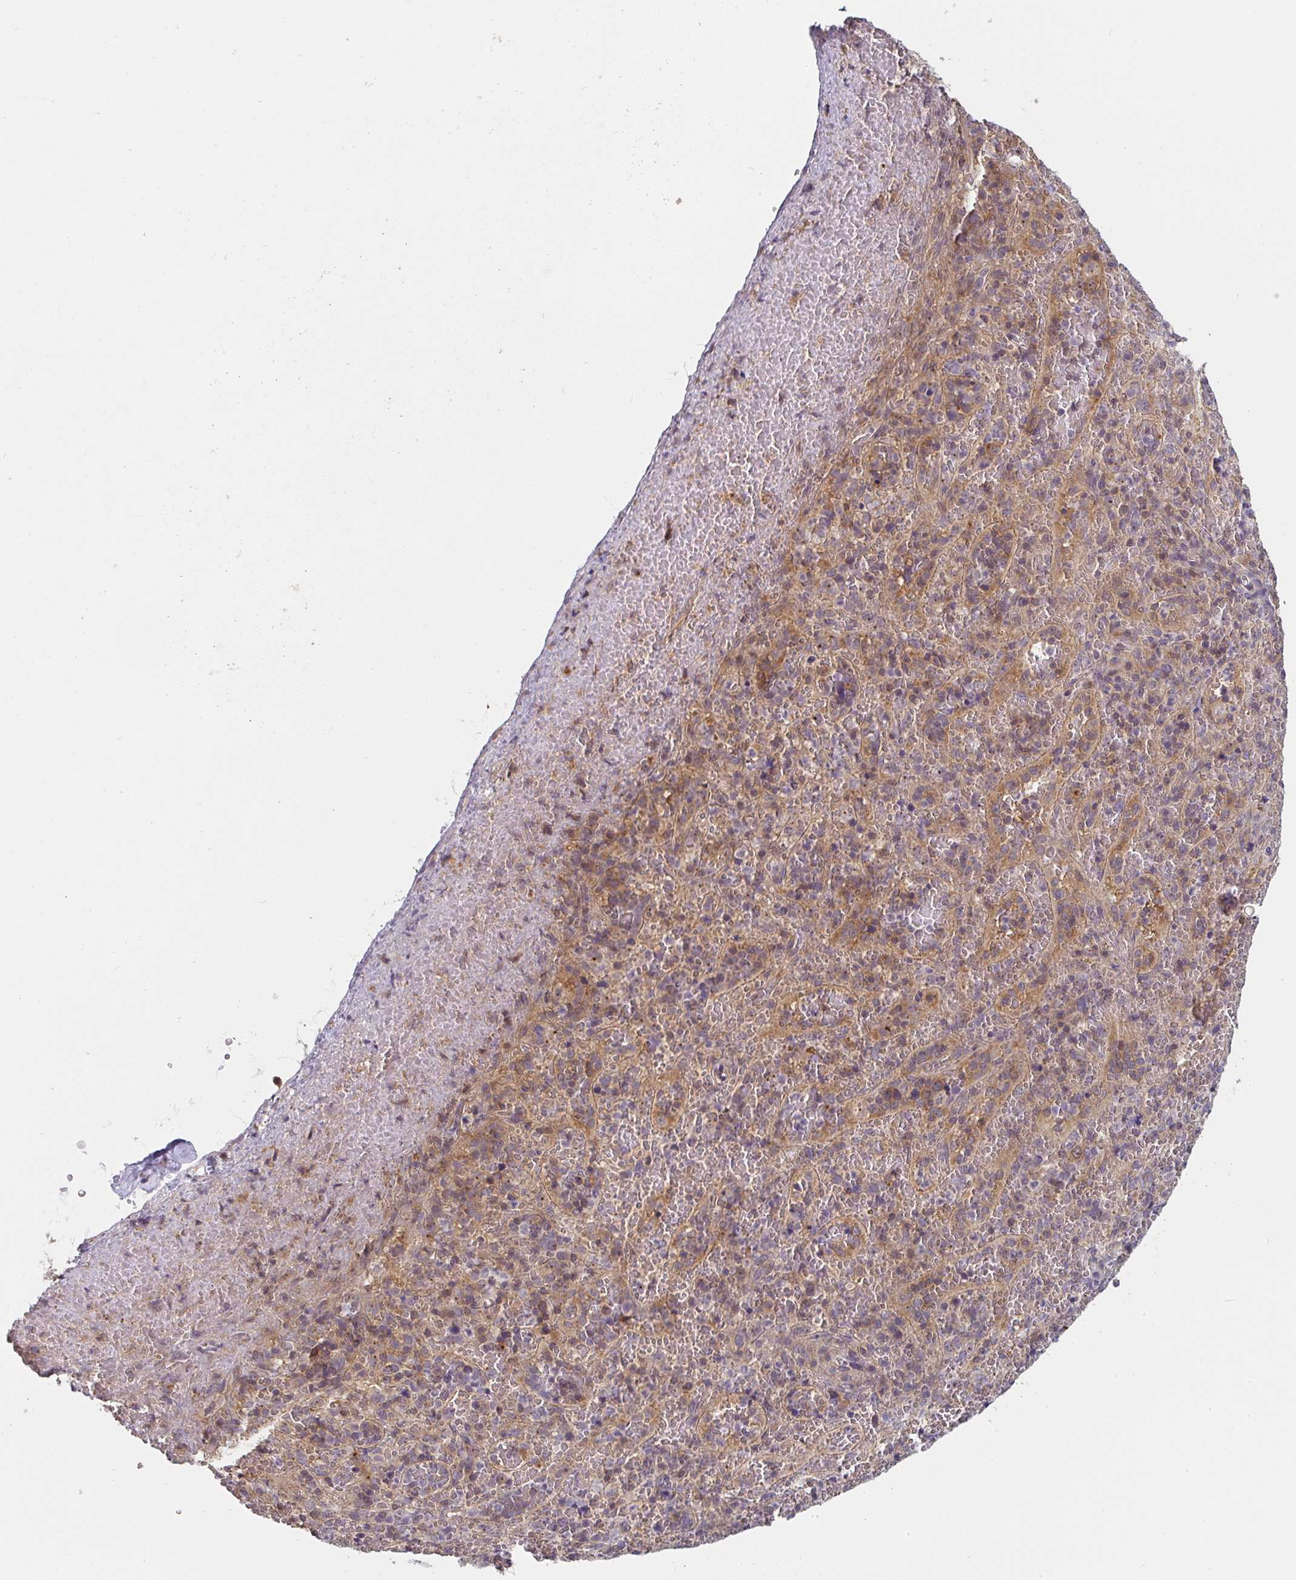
{"staining": {"intensity": "weak", "quantity": "<25%", "location": "cytoplasmic/membranous"}, "tissue": "spleen", "cell_type": "Cells in red pulp", "image_type": "normal", "snomed": [{"axis": "morphology", "description": "Normal tissue, NOS"}, {"axis": "topography", "description": "Spleen"}], "caption": "The image displays no staining of cells in red pulp in normal spleen. (Immunohistochemistry (ihc), brightfield microscopy, high magnification).", "gene": "RANGRF", "patient": {"sex": "female", "age": 50}}